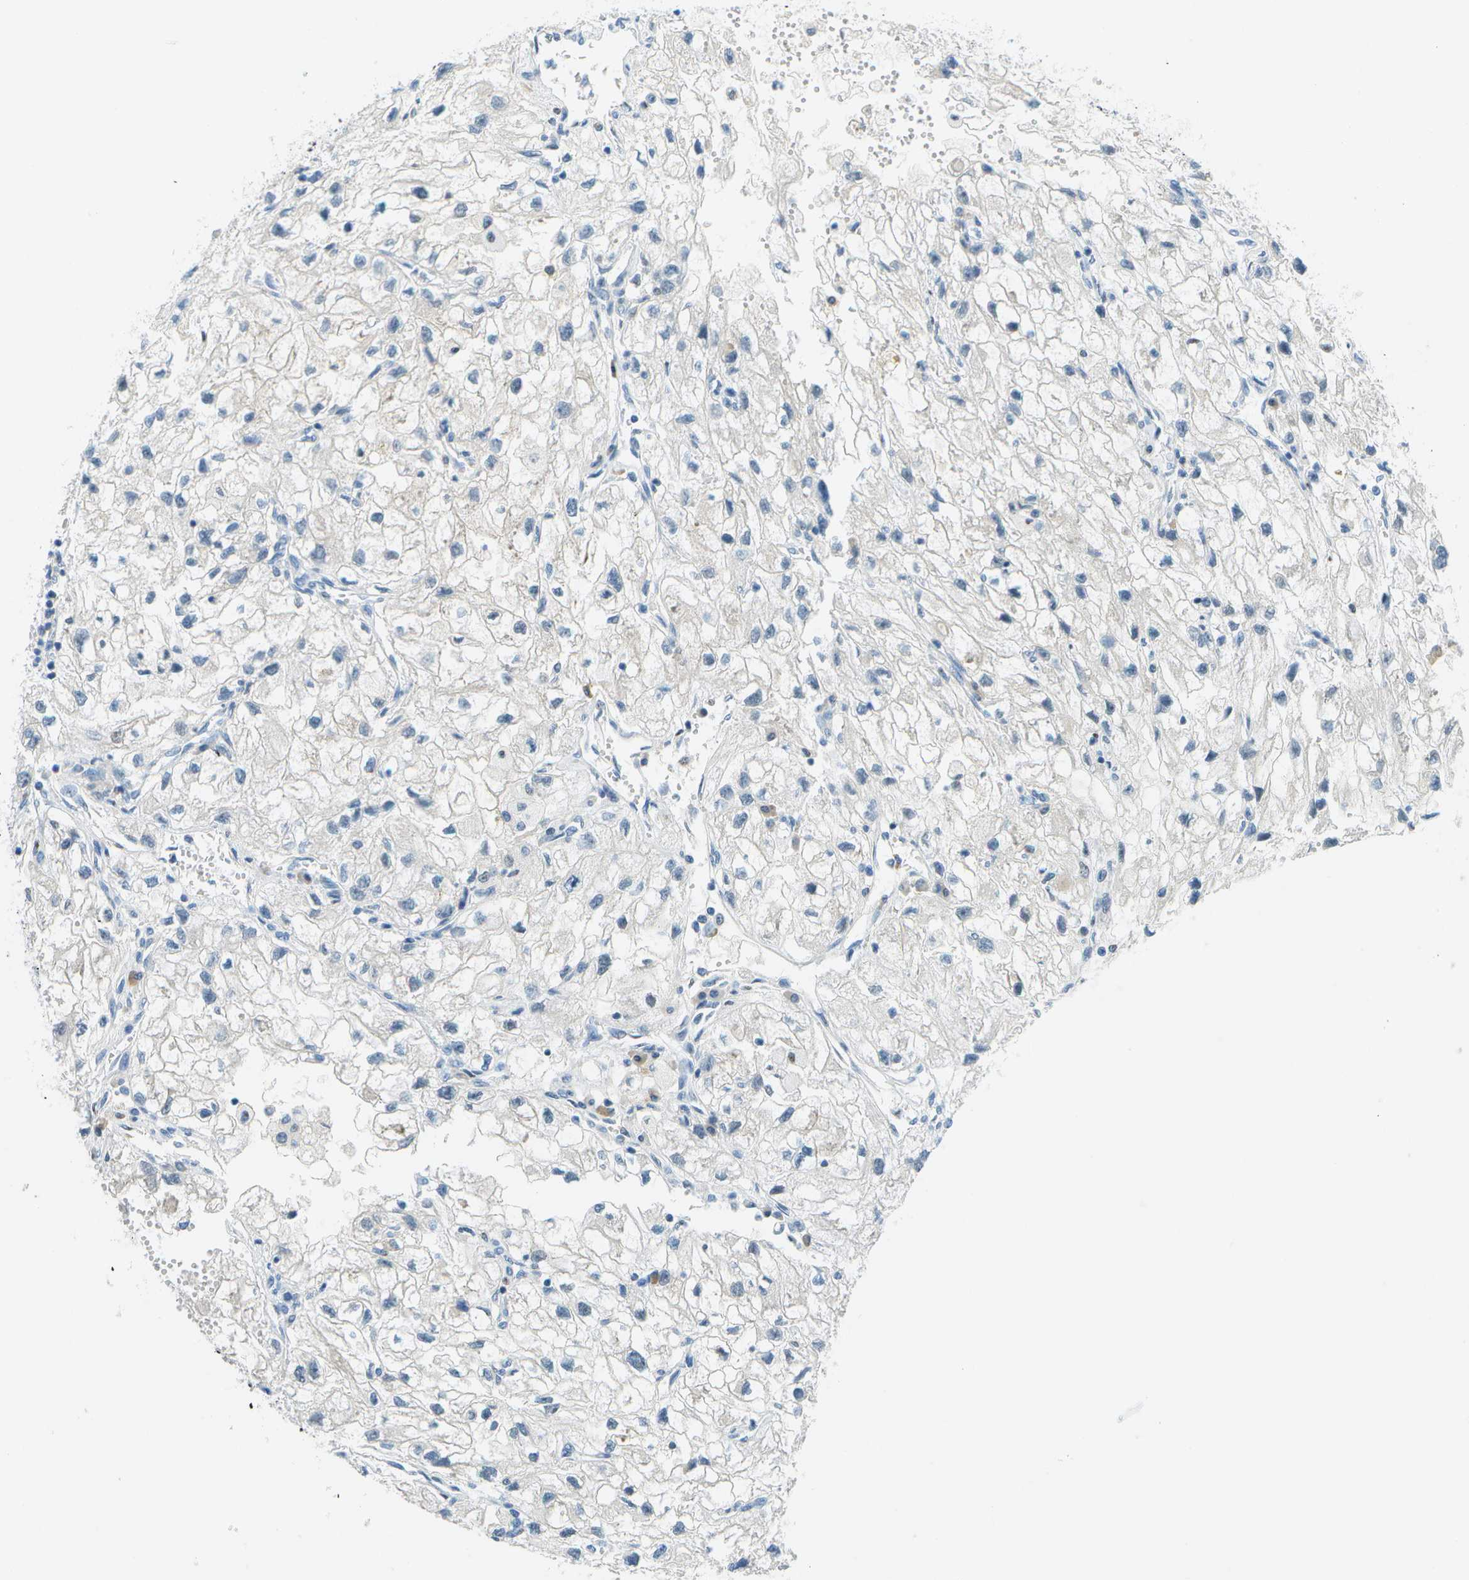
{"staining": {"intensity": "negative", "quantity": "none", "location": "none"}, "tissue": "renal cancer", "cell_type": "Tumor cells", "image_type": "cancer", "snomed": [{"axis": "morphology", "description": "Adenocarcinoma, NOS"}, {"axis": "topography", "description": "Kidney"}], "caption": "Tumor cells are negative for brown protein staining in renal cancer (adenocarcinoma).", "gene": "PTGIS", "patient": {"sex": "female", "age": 70}}